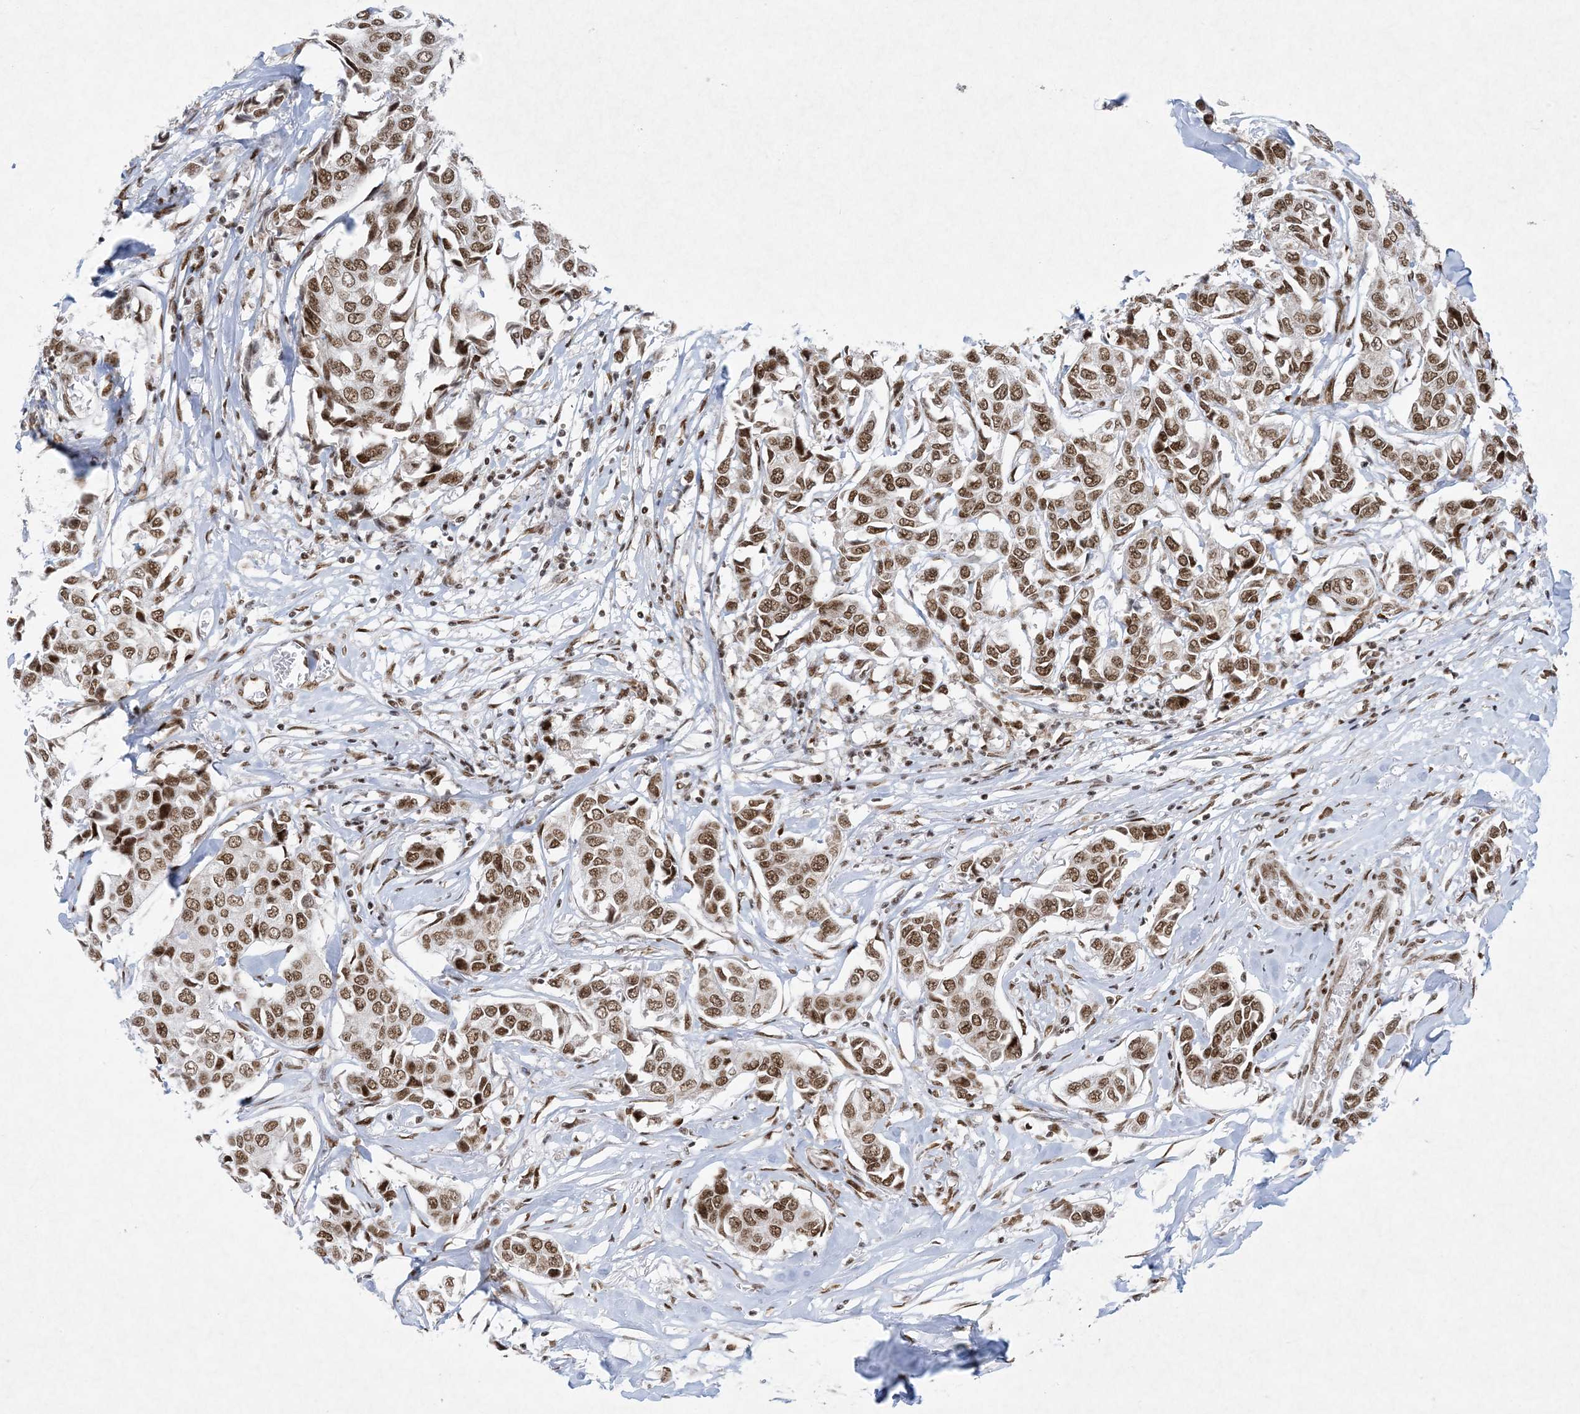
{"staining": {"intensity": "moderate", "quantity": ">75%", "location": "nuclear"}, "tissue": "breast cancer", "cell_type": "Tumor cells", "image_type": "cancer", "snomed": [{"axis": "morphology", "description": "Duct carcinoma"}, {"axis": "topography", "description": "Breast"}], "caption": "Breast cancer was stained to show a protein in brown. There is medium levels of moderate nuclear expression in about >75% of tumor cells. (DAB (3,3'-diaminobenzidine) IHC with brightfield microscopy, high magnification).", "gene": "PKNOX2", "patient": {"sex": "female", "age": 80}}